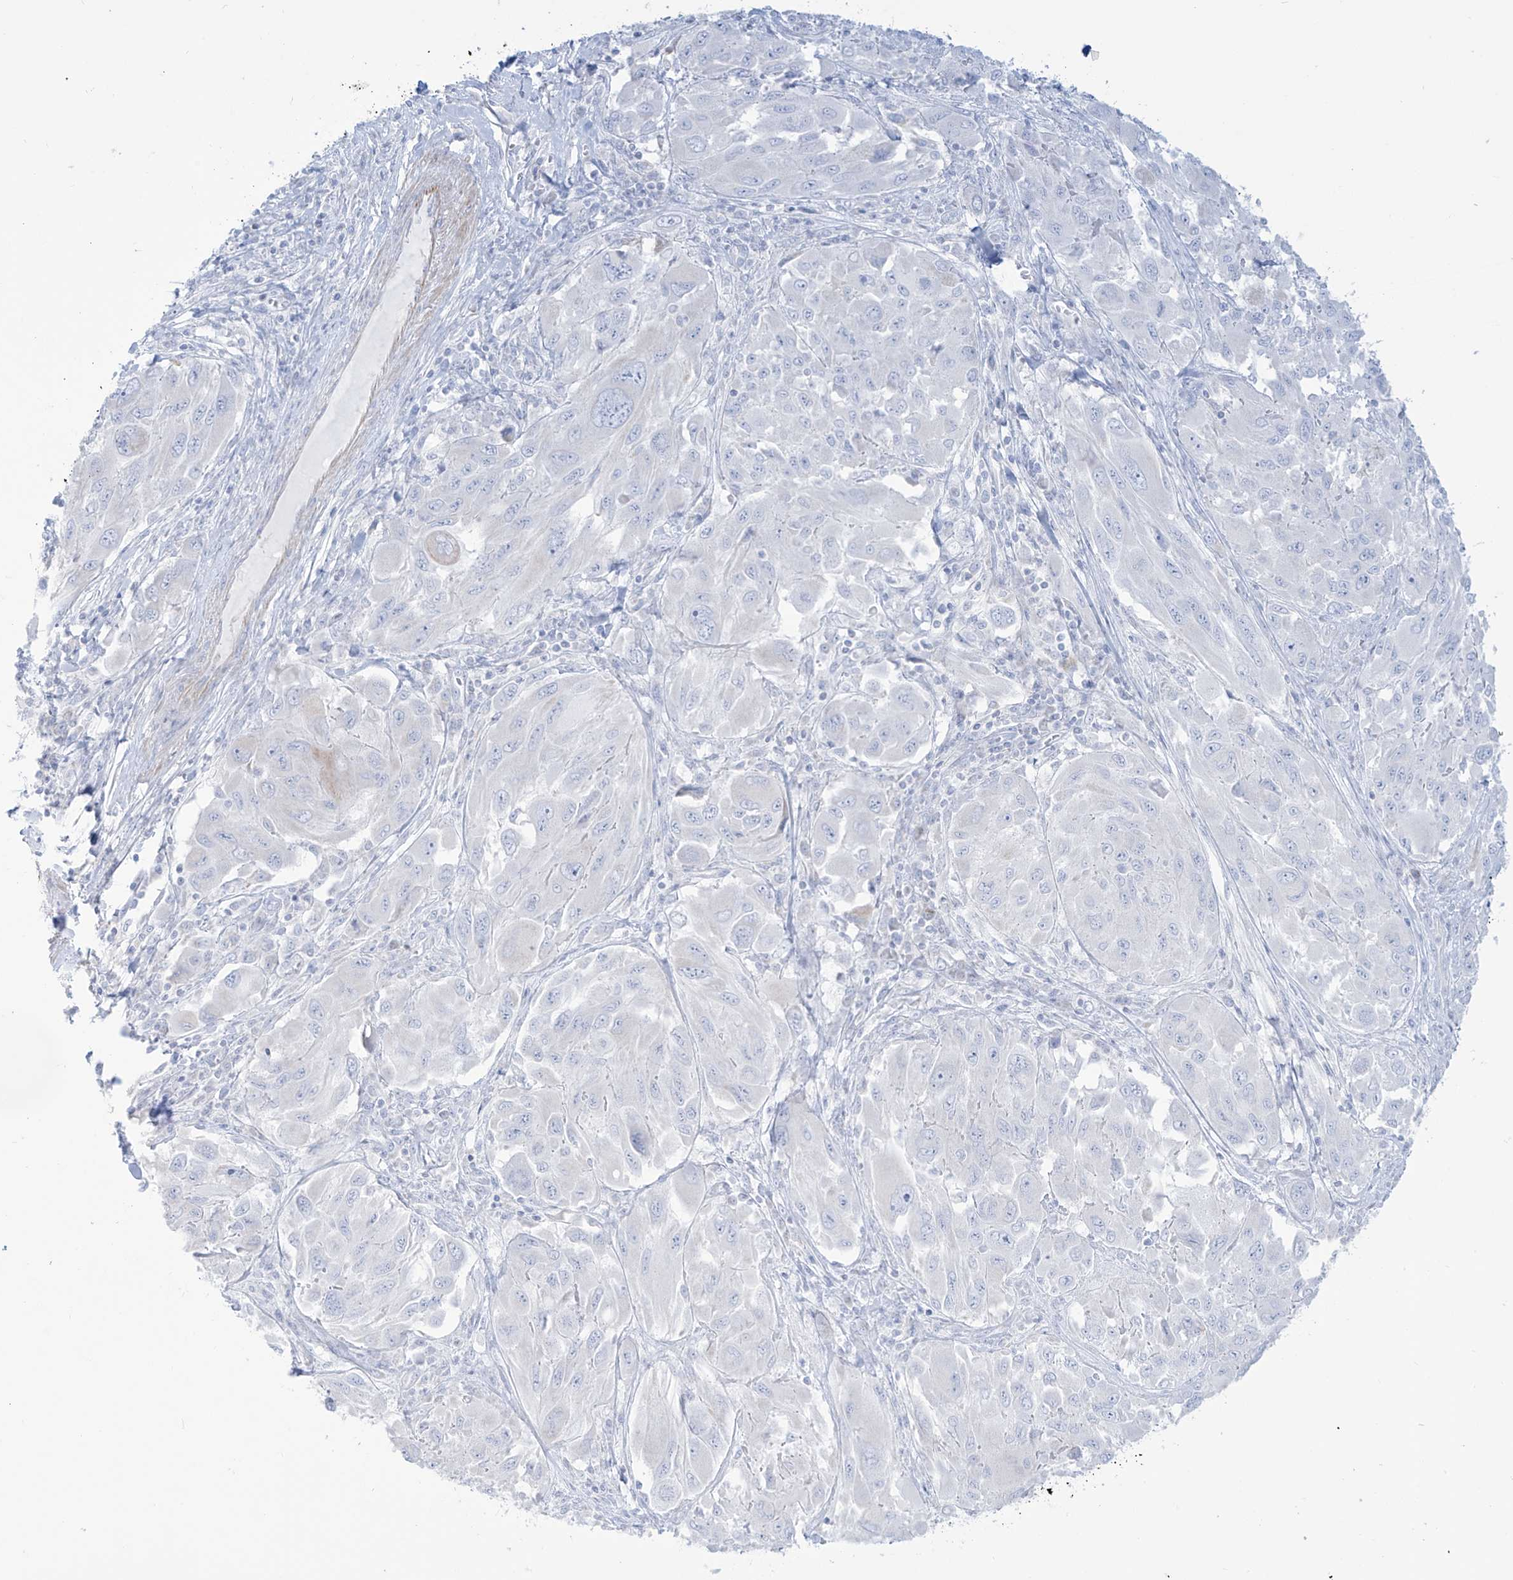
{"staining": {"intensity": "negative", "quantity": "none", "location": "none"}, "tissue": "melanoma", "cell_type": "Tumor cells", "image_type": "cancer", "snomed": [{"axis": "morphology", "description": "Malignant melanoma, NOS"}, {"axis": "topography", "description": "Skin"}], "caption": "IHC image of neoplastic tissue: malignant melanoma stained with DAB (3,3'-diaminobenzidine) demonstrates no significant protein expression in tumor cells.", "gene": "SLC26A3", "patient": {"sex": "female", "age": 91}}